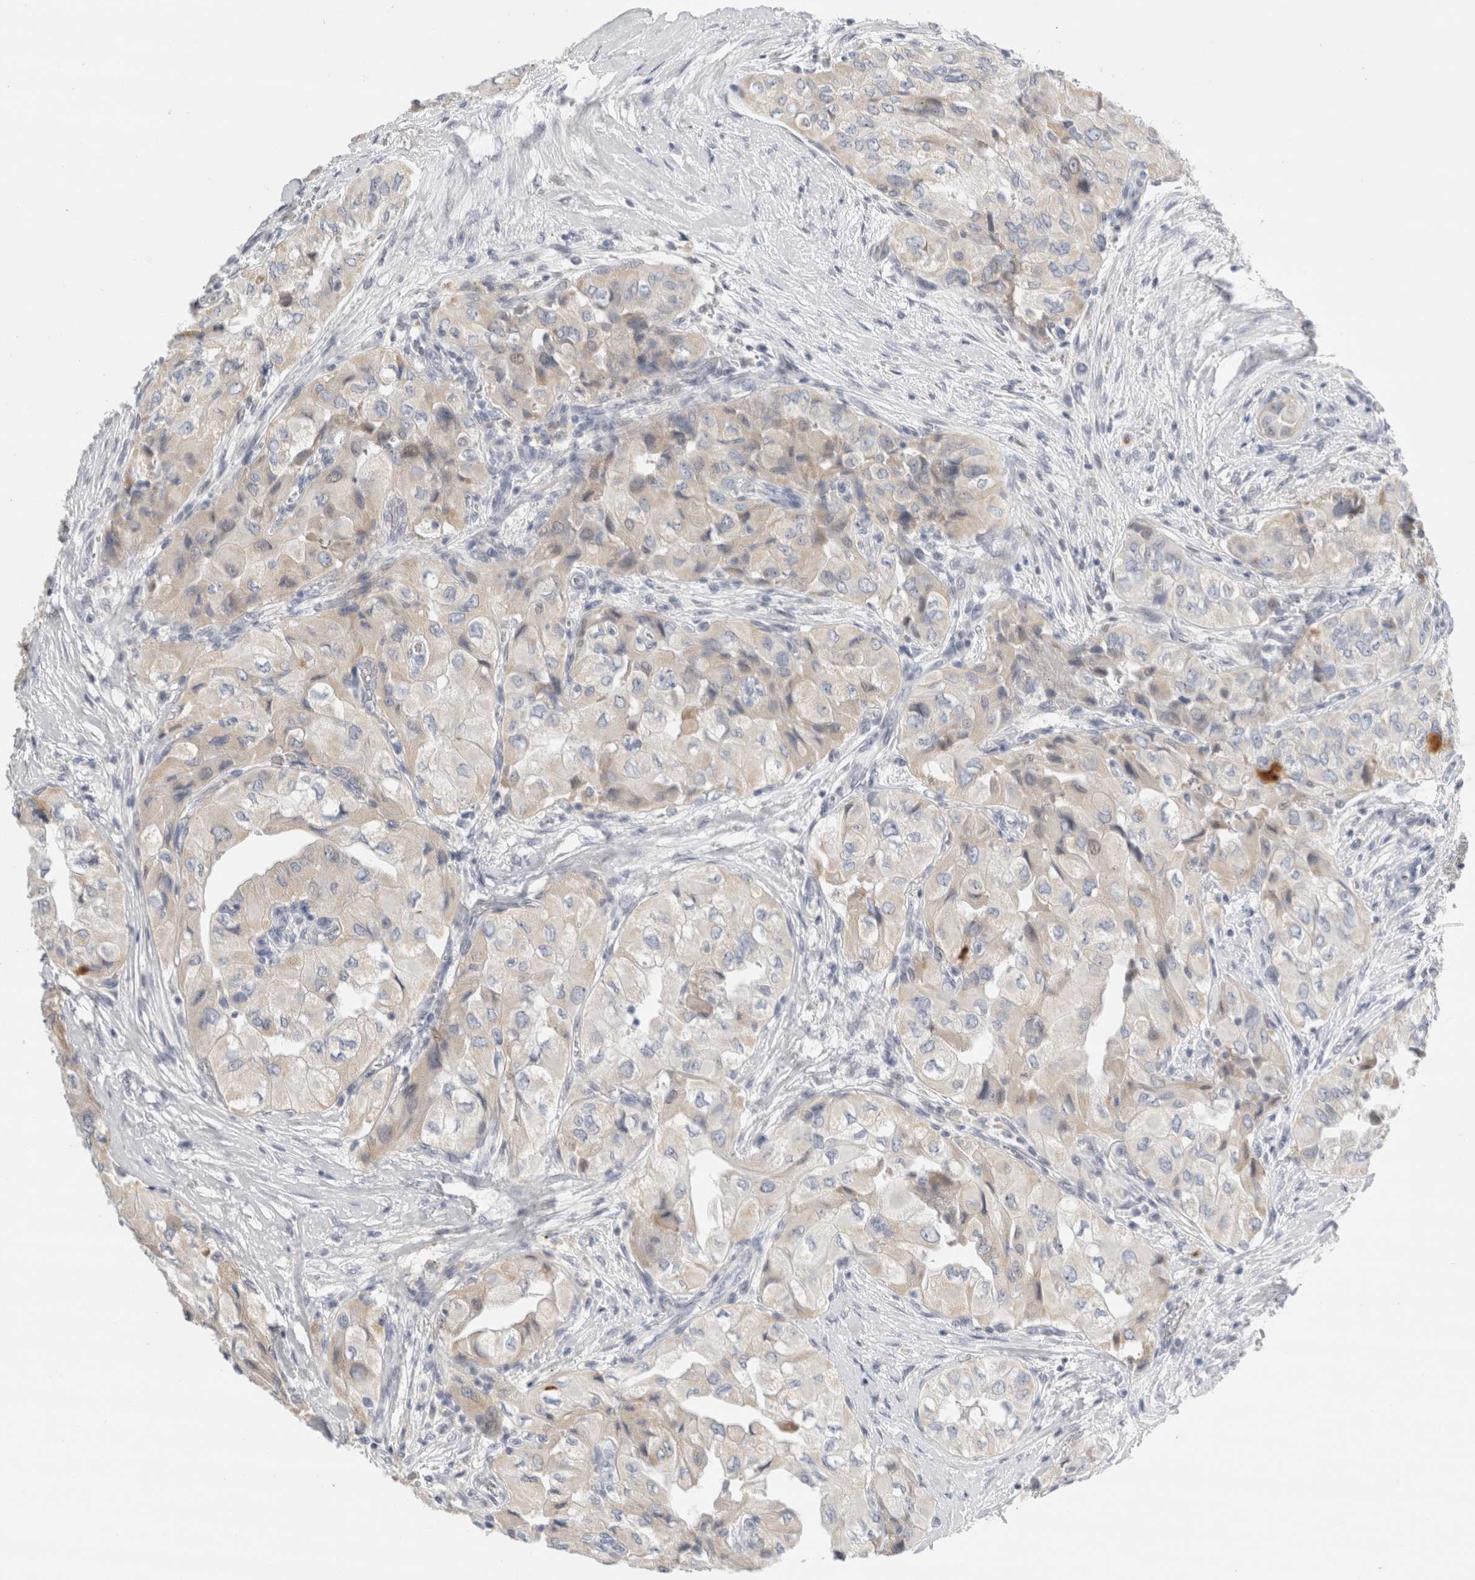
{"staining": {"intensity": "weak", "quantity": "<25%", "location": "cytoplasmic/membranous"}, "tissue": "thyroid cancer", "cell_type": "Tumor cells", "image_type": "cancer", "snomed": [{"axis": "morphology", "description": "Papillary adenocarcinoma, NOS"}, {"axis": "topography", "description": "Thyroid gland"}], "caption": "An immunohistochemistry (IHC) micrograph of thyroid cancer is shown. There is no staining in tumor cells of thyroid cancer.", "gene": "SLC22A12", "patient": {"sex": "female", "age": 59}}